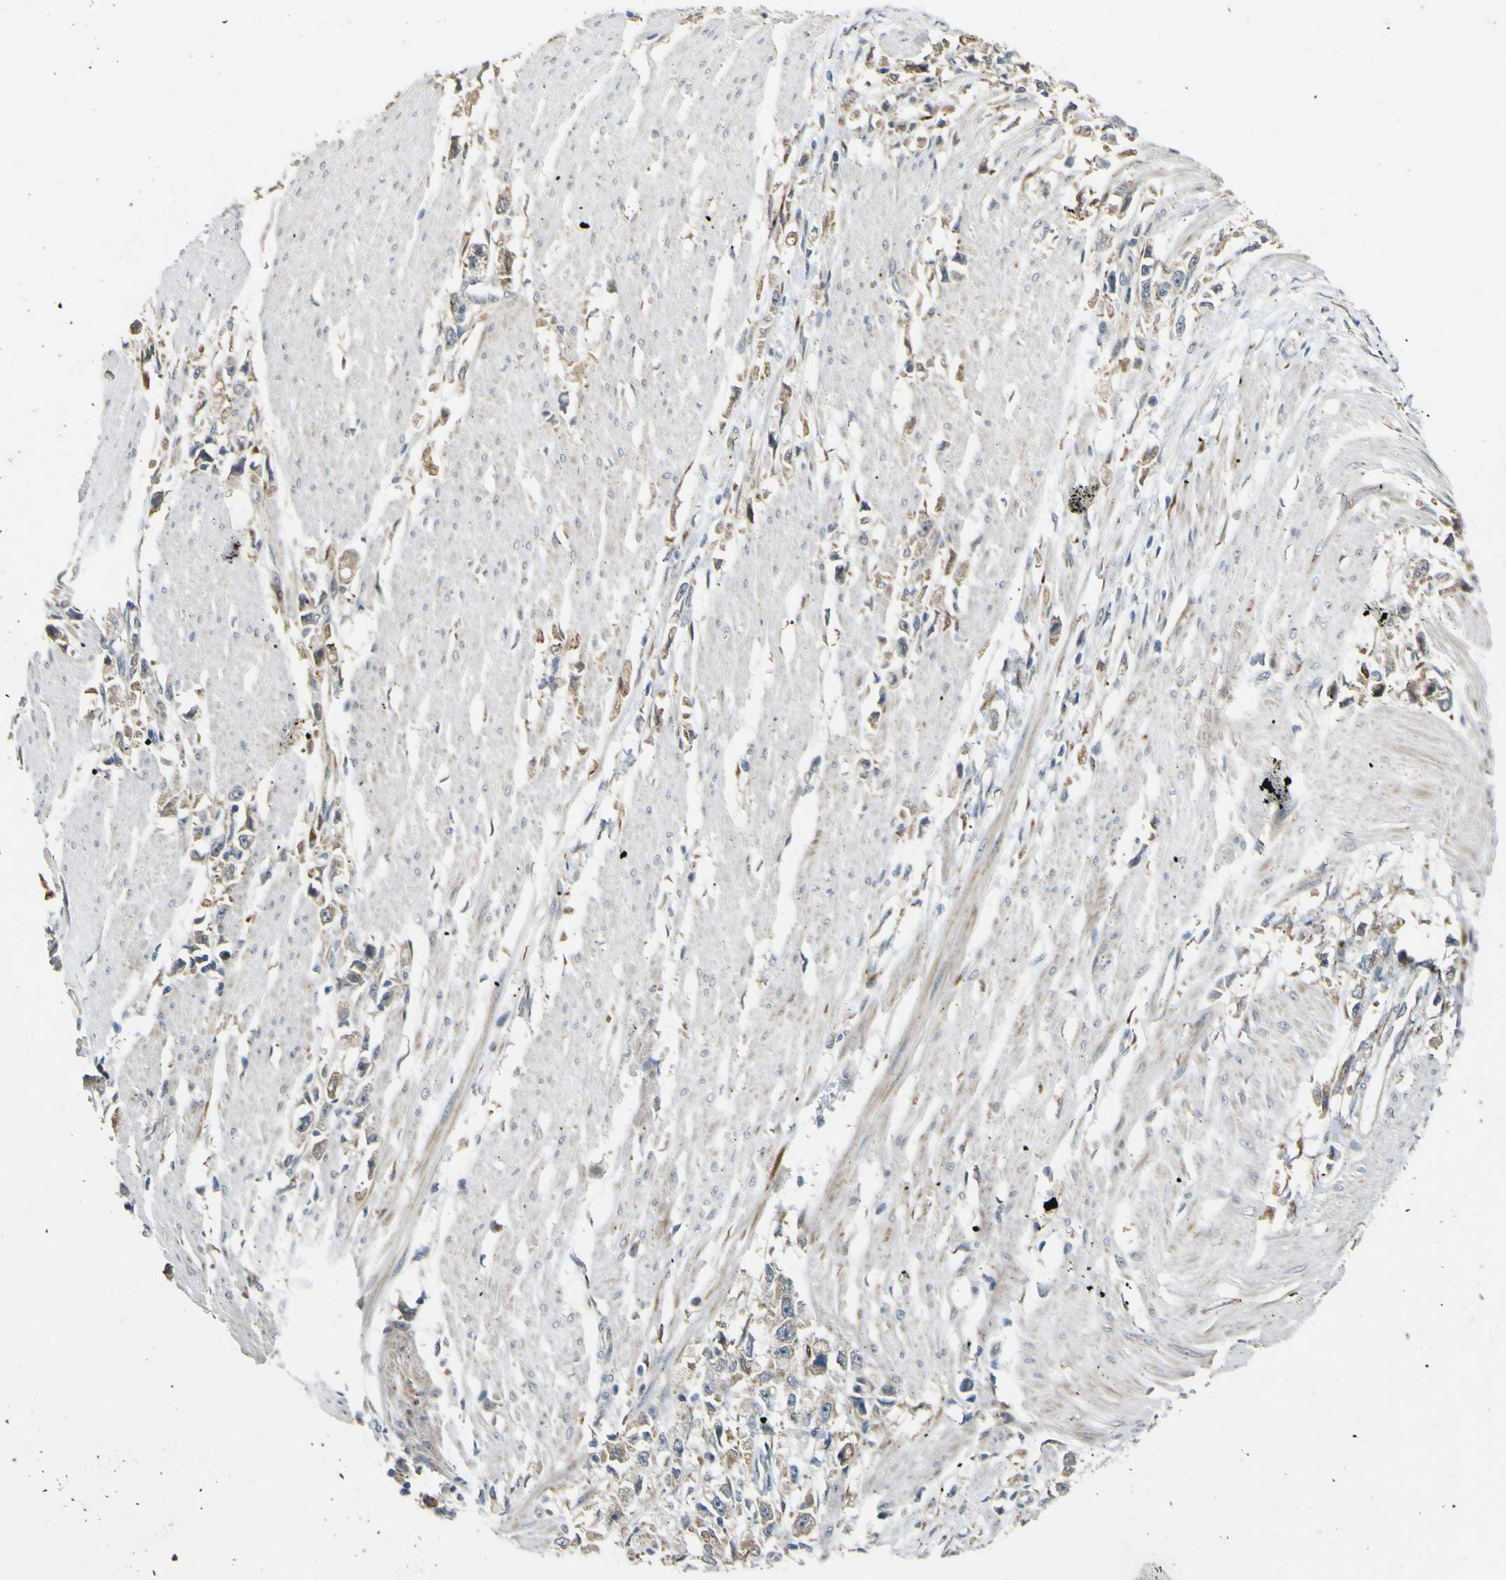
{"staining": {"intensity": "moderate", "quantity": ">75%", "location": "cytoplasmic/membranous"}, "tissue": "stomach cancer", "cell_type": "Tumor cells", "image_type": "cancer", "snomed": [{"axis": "morphology", "description": "Adenocarcinoma, NOS"}, {"axis": "topography", "description": "Stomach"}], "caption": "Protein analysis of stomach adenocarcinoma tissue demonstrates moderate cytoplasmic/membranous staining in approximately >75% of tumor cells. (IHC, brightfield microscopy, high magnification).", "gene": "LBHD1", "patient": {"sex": "female", "age": 59}}